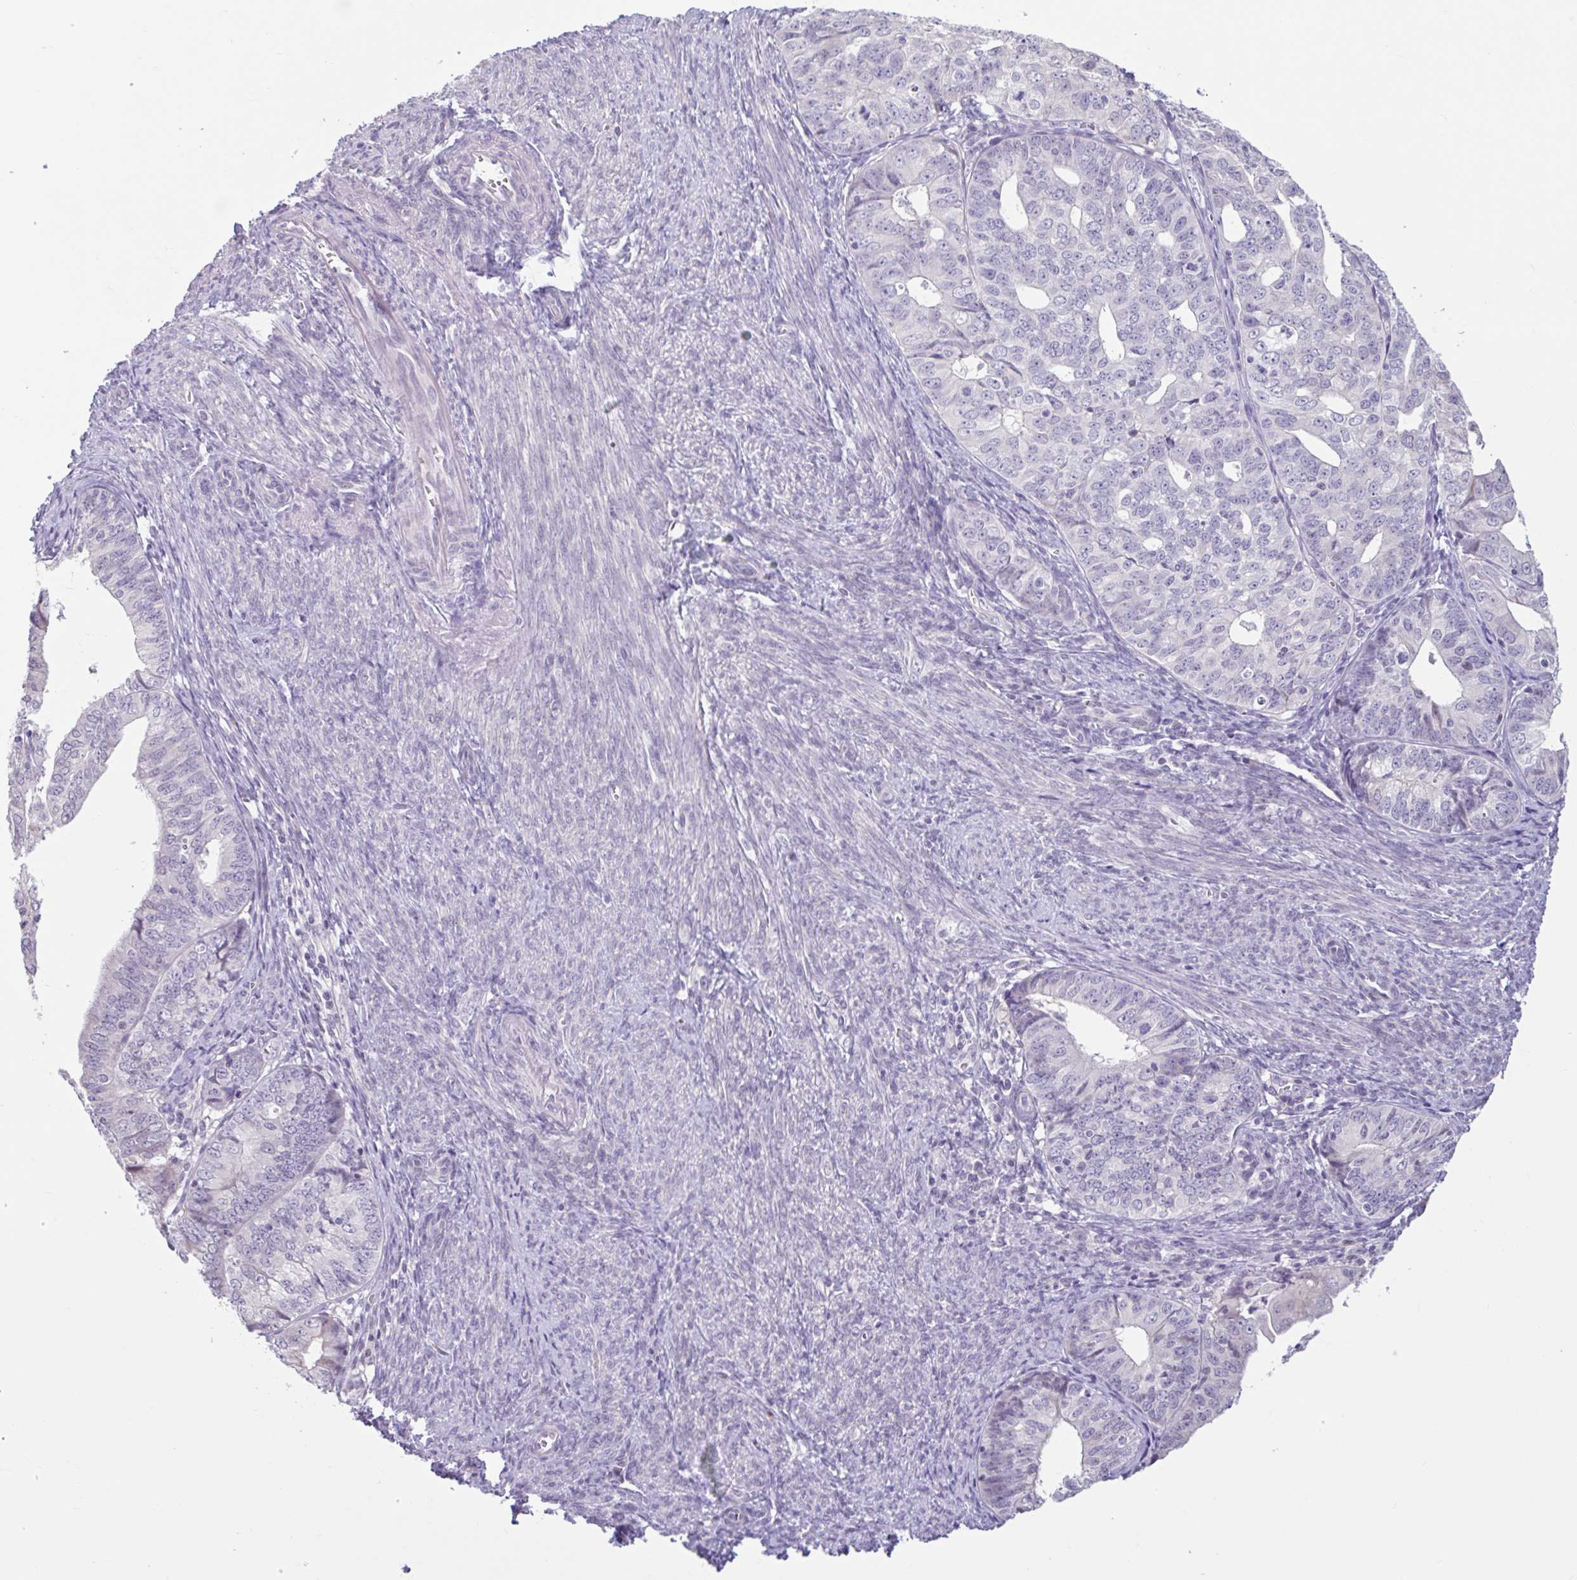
{"staining": {"intensity": "negative", "quantity": "none", "location": "none"}, "tissue": "endometrial cancer", "cell_type": "Tumor cells", "image_type": "cancer", "snomed": [{"axis": "morphology", "description": "Adenocarcinoma, NOS"}, {"axis": "topography", "description": "Endometrium"}], "caption": "This micrograph is of endometrial cancer (adenocarcinoma) stained with IHC to label a protein in brown with the nuclei are counter-stained blue. There is no positivity in tumor cells.", "gene": "CDH19", "patient": {"sex": "female", "age": 56}}